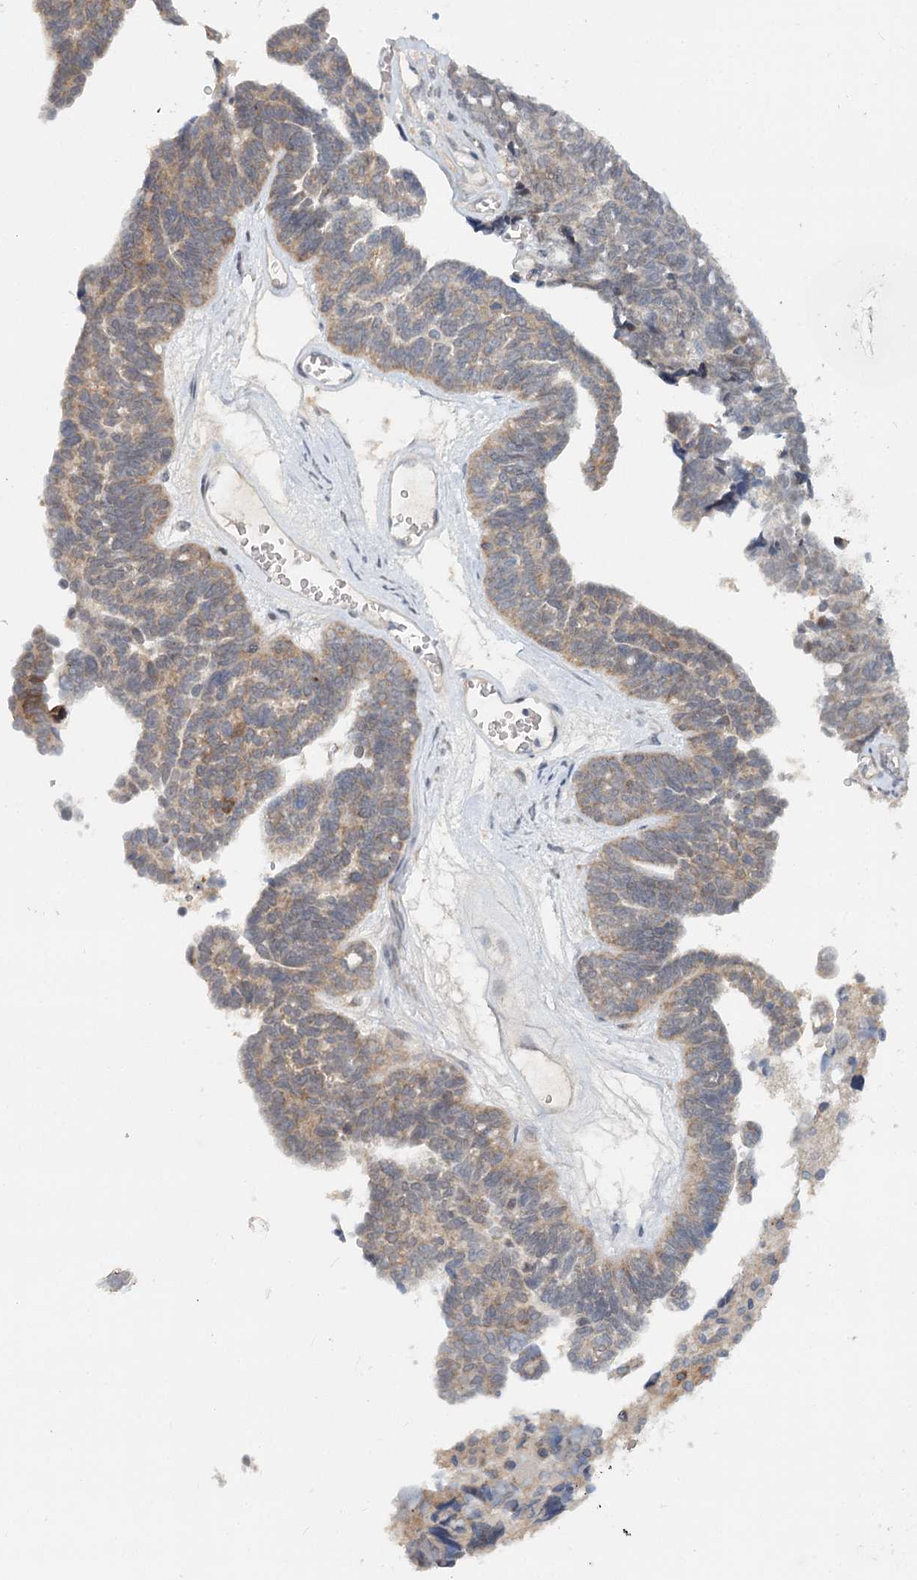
{"staining": {"intensity": "weak", "quantity": "25%-75%", "location": "cytoplasmic/membranous"}, "tissue": "ovarian cancer", "cell_type": "Tumor cells", "image_type": "cancer", "snomed": [{"axis": "morphology", "description": "Cystadenocarcinoma, serous, NOS"}, {"axis": "topography", "description": "Ovary"}], "caption": "A brown stain labels weak cytoplasmic/membranous expression of a protein in human ovarian serous cystadenocarcinoma tumor cells.", "gene": "AP3B1", "patient": {"sex": "female", "age": 79}}